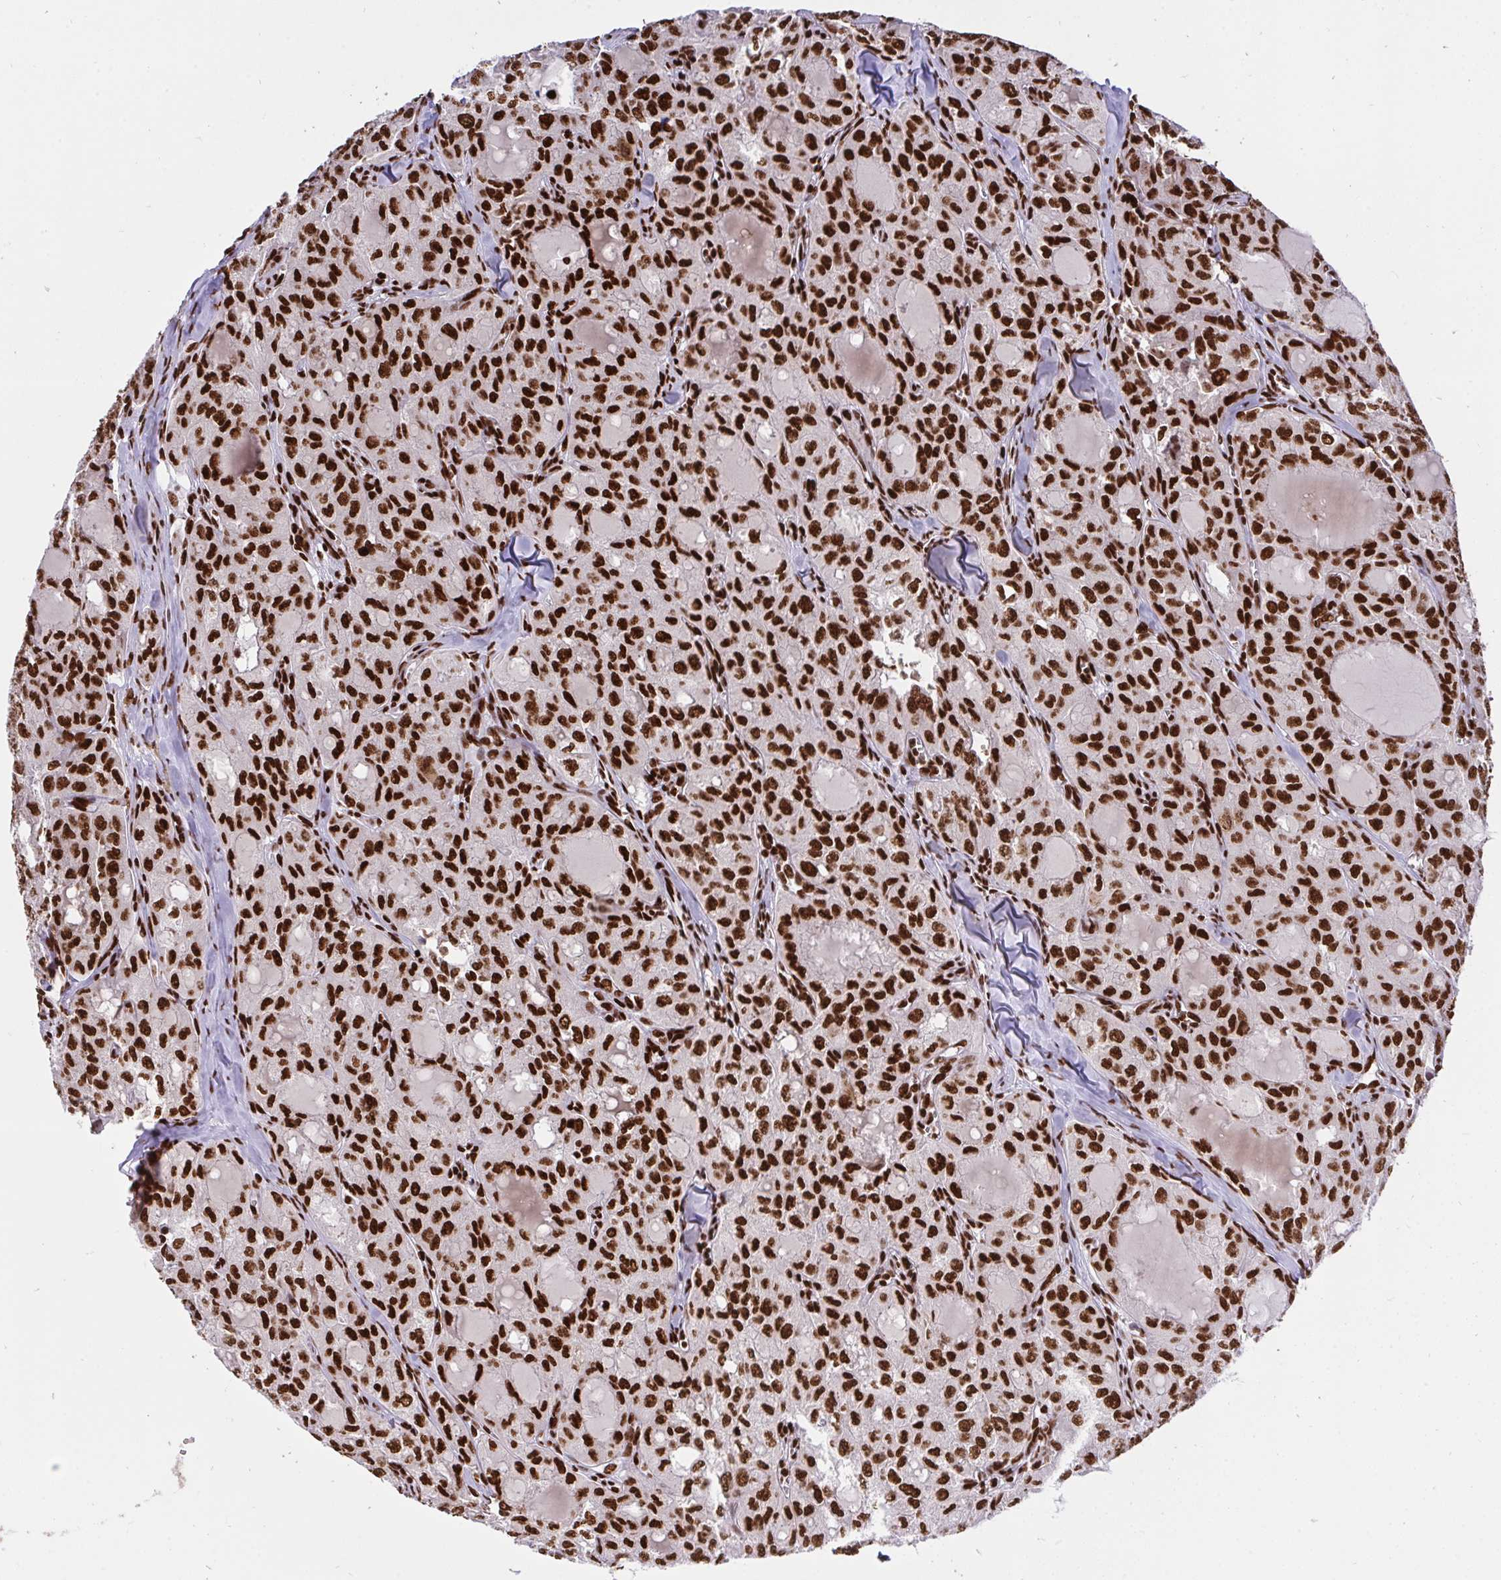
{"staining": {"intensity": "strong", "quantity": ">75%", "location": "nuclear"}, "tissue": "thyroid cancer", "cell_type": "Tumor cells", "image_type": "cancer", "snomed": [{"axis": "morphology", "description": "Follicular adenoma carcinoma, NOS"}, {"axis": "topography", "description": "Thyroid gland"}], "caption": "A histopathology image of human thyroid follicular adenoma carcinoma stained for a protein displays strong nuclear brown staining in tumor cells. (DAB (3,3'-diaminobenzidine) = brown stain, brightfield microscopy at high magnification).", "gene": "HNRNPL", "patient": {"sex": "male", "age": 75}}